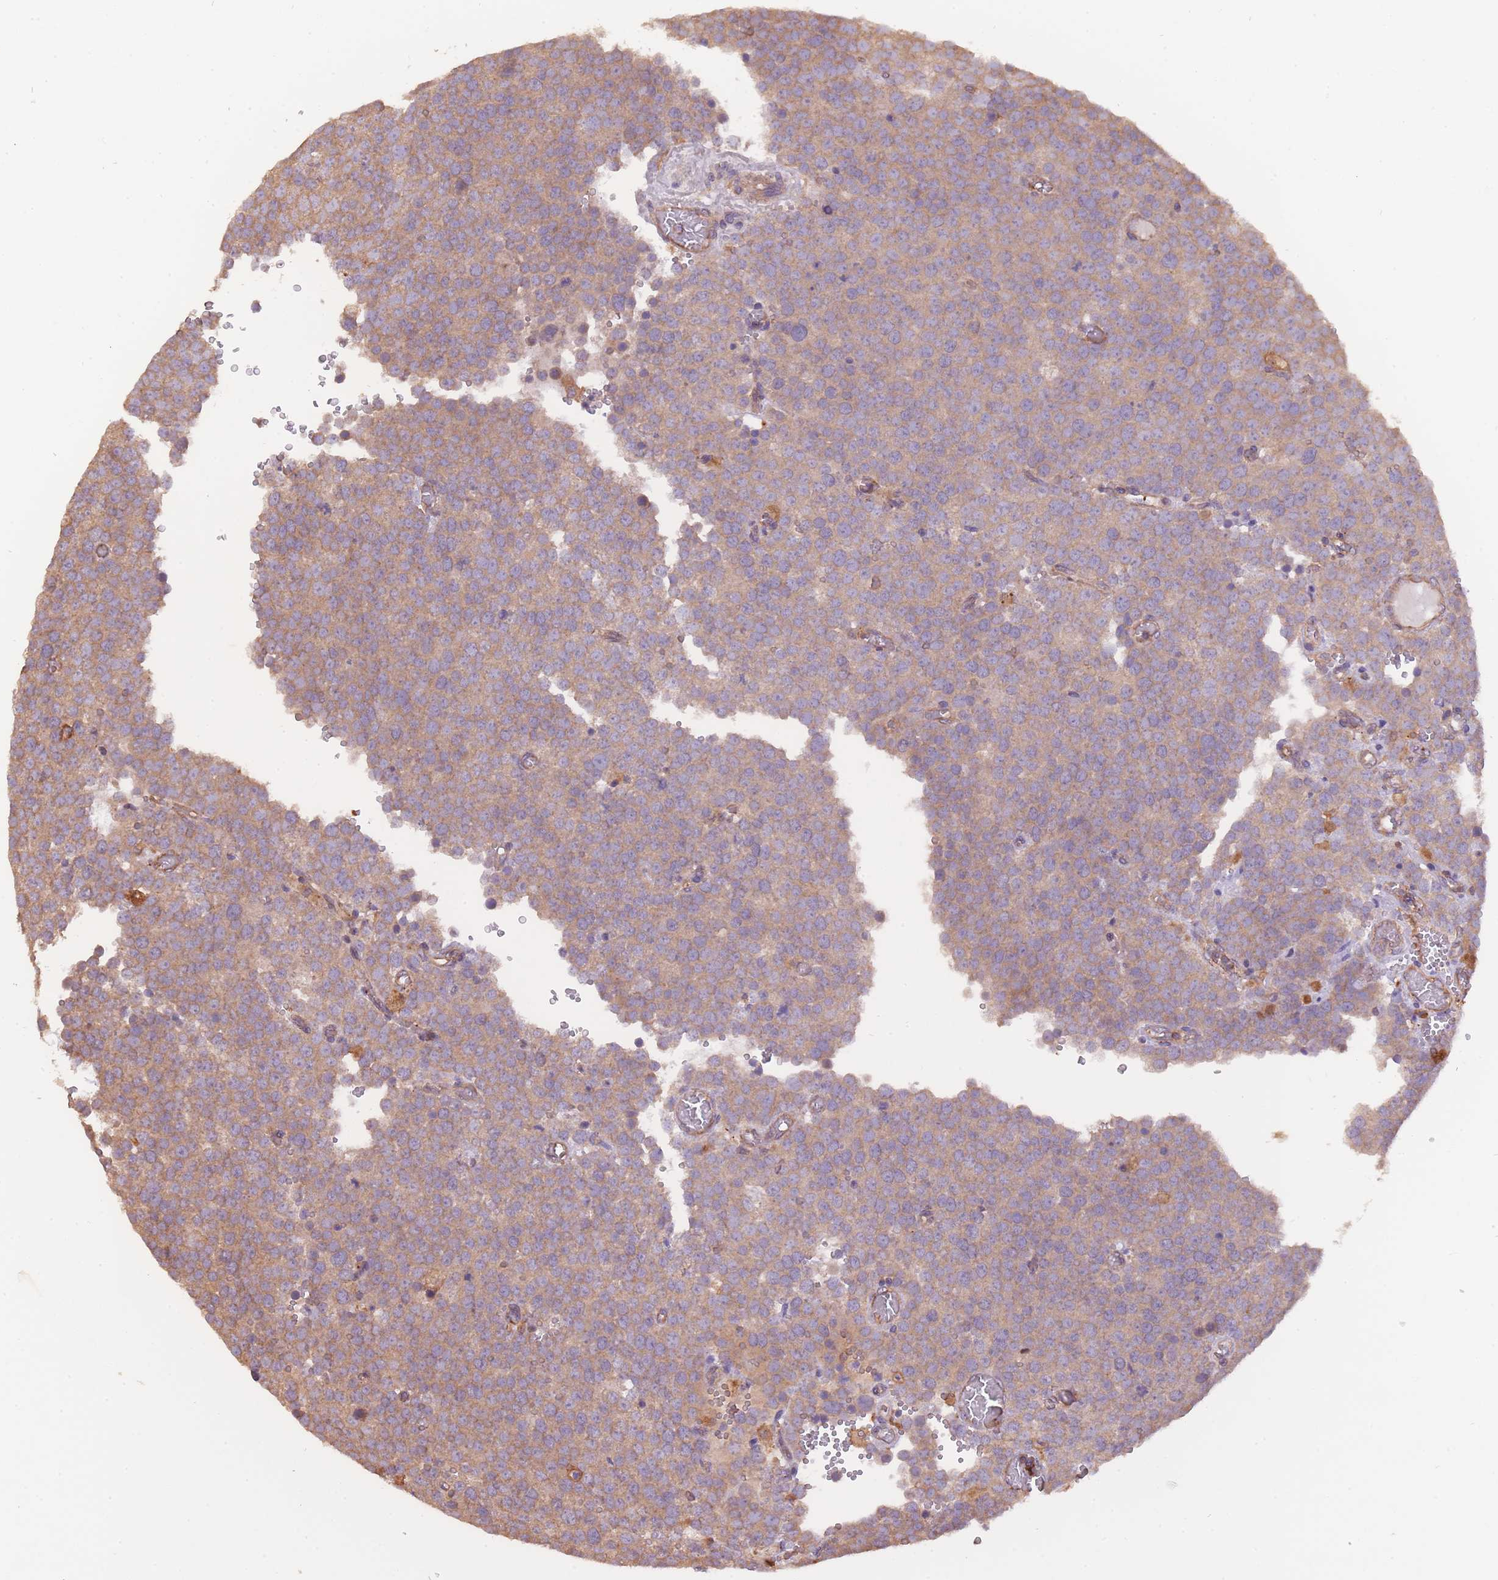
{"staining": {"intensity": "moderate", "quantity": ">75%", "location": "cytoplasmic/membranous"}, "tissue": "testis cancer", "cell_type": "Tumor cells", "image_type": "cancer", "snomed": [{"axis": "morphology", "description": "Normal tissue, NOS"}, {"axis": "morphology", "description": "Seminoma, NOS"}, {"axis": "topography", "description": "Testis"}], "caption": "Human testis cancer (seminoma) stained with a brown dye shows moderate cytoplasmic/membranous positive staining in about >75% of tumor cells.", "gene": "ARMH3", "patient": {"sex": "male", "age": 71}}